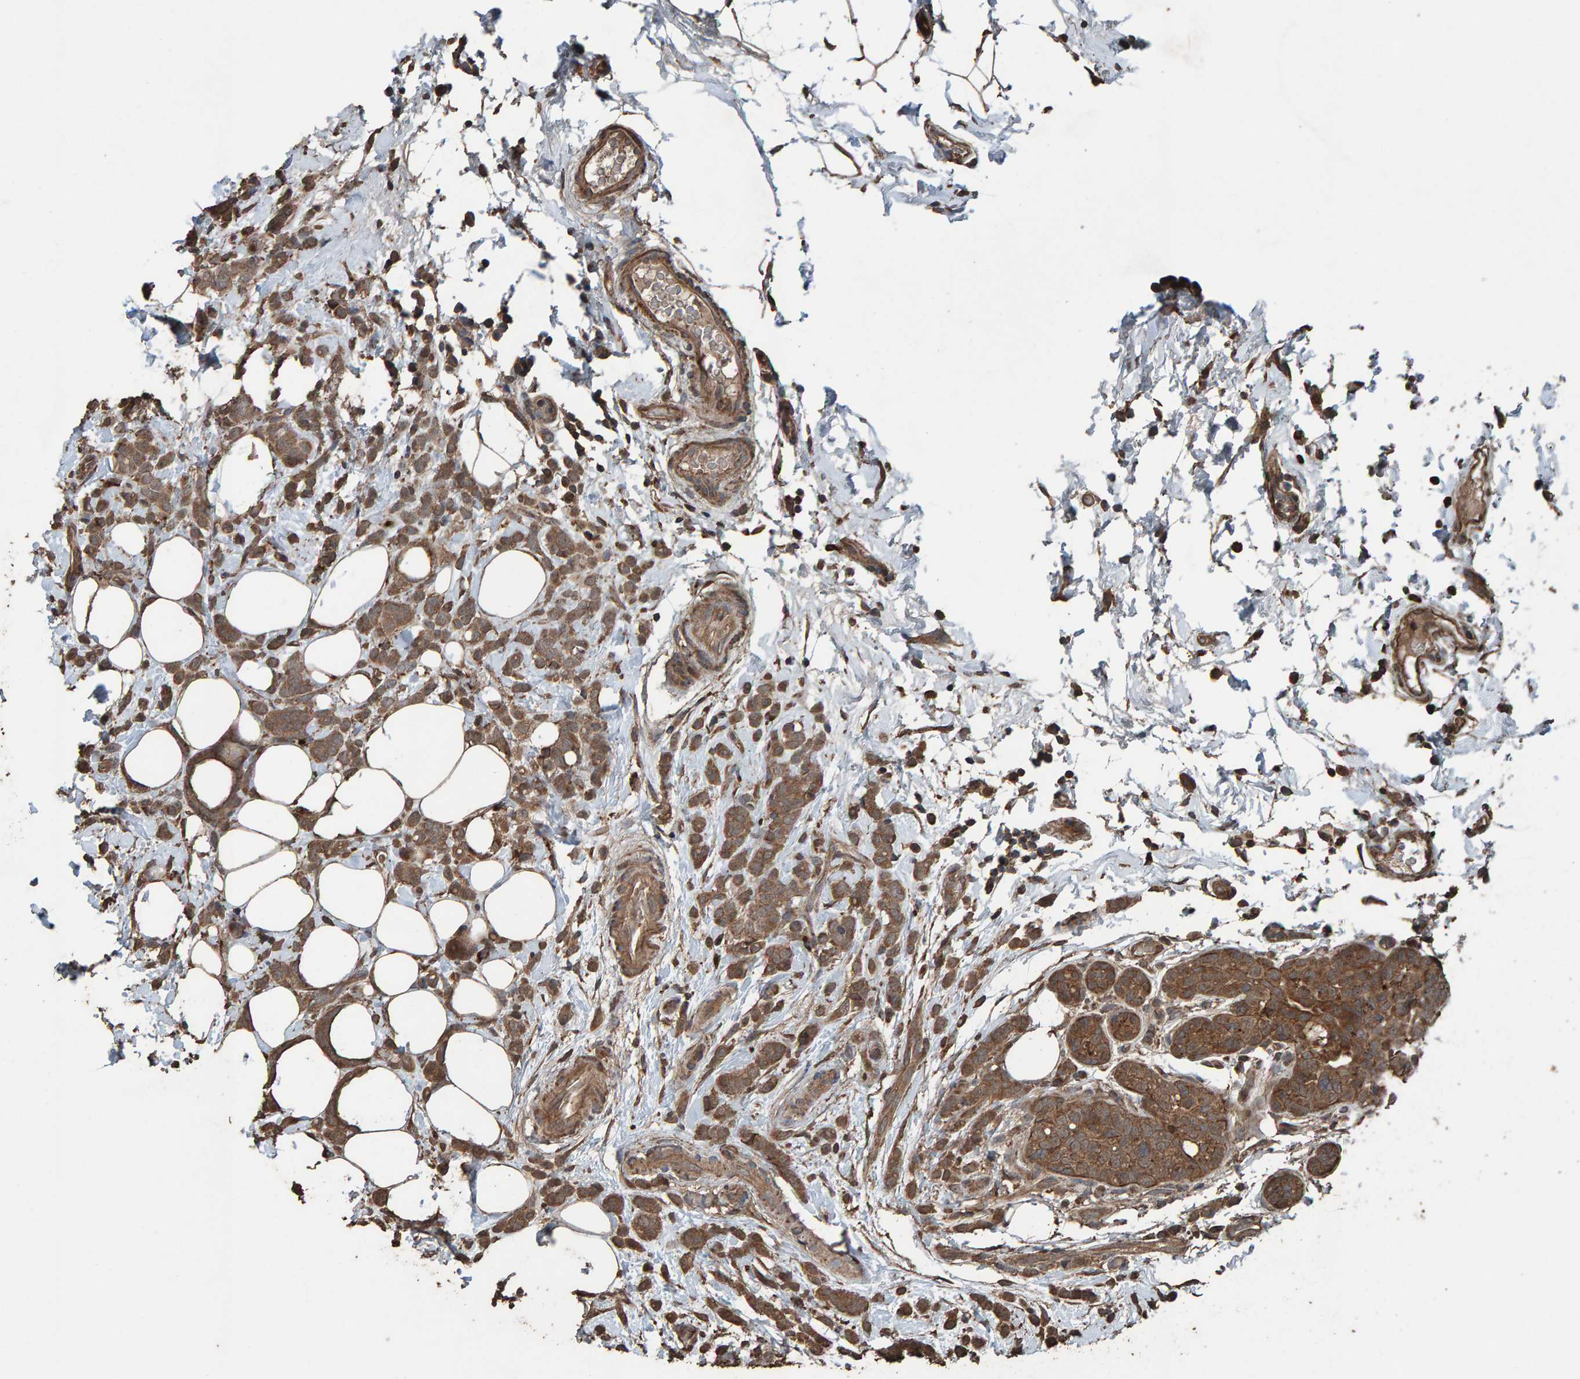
{"staining": {"intensity": "moderate", "quantity": ">75%", "location": "cytoplasmic/membranous"}, "tissue": "breast cancer", "cell_type": "Tumor cells", "image_type": "cancer", "snomed": [{"axis": "morphology", "description": "Lobular carcinoma"}, {"axis": "topography", "description": "Breast"}], "caption": "A brown stain labels moderate cytoplasmic/membranous expression of a protein in human breast lobular carcinoma tumor cells.", "gene": "DUS1L", "patient": {"sex": "female", "age": 50}}